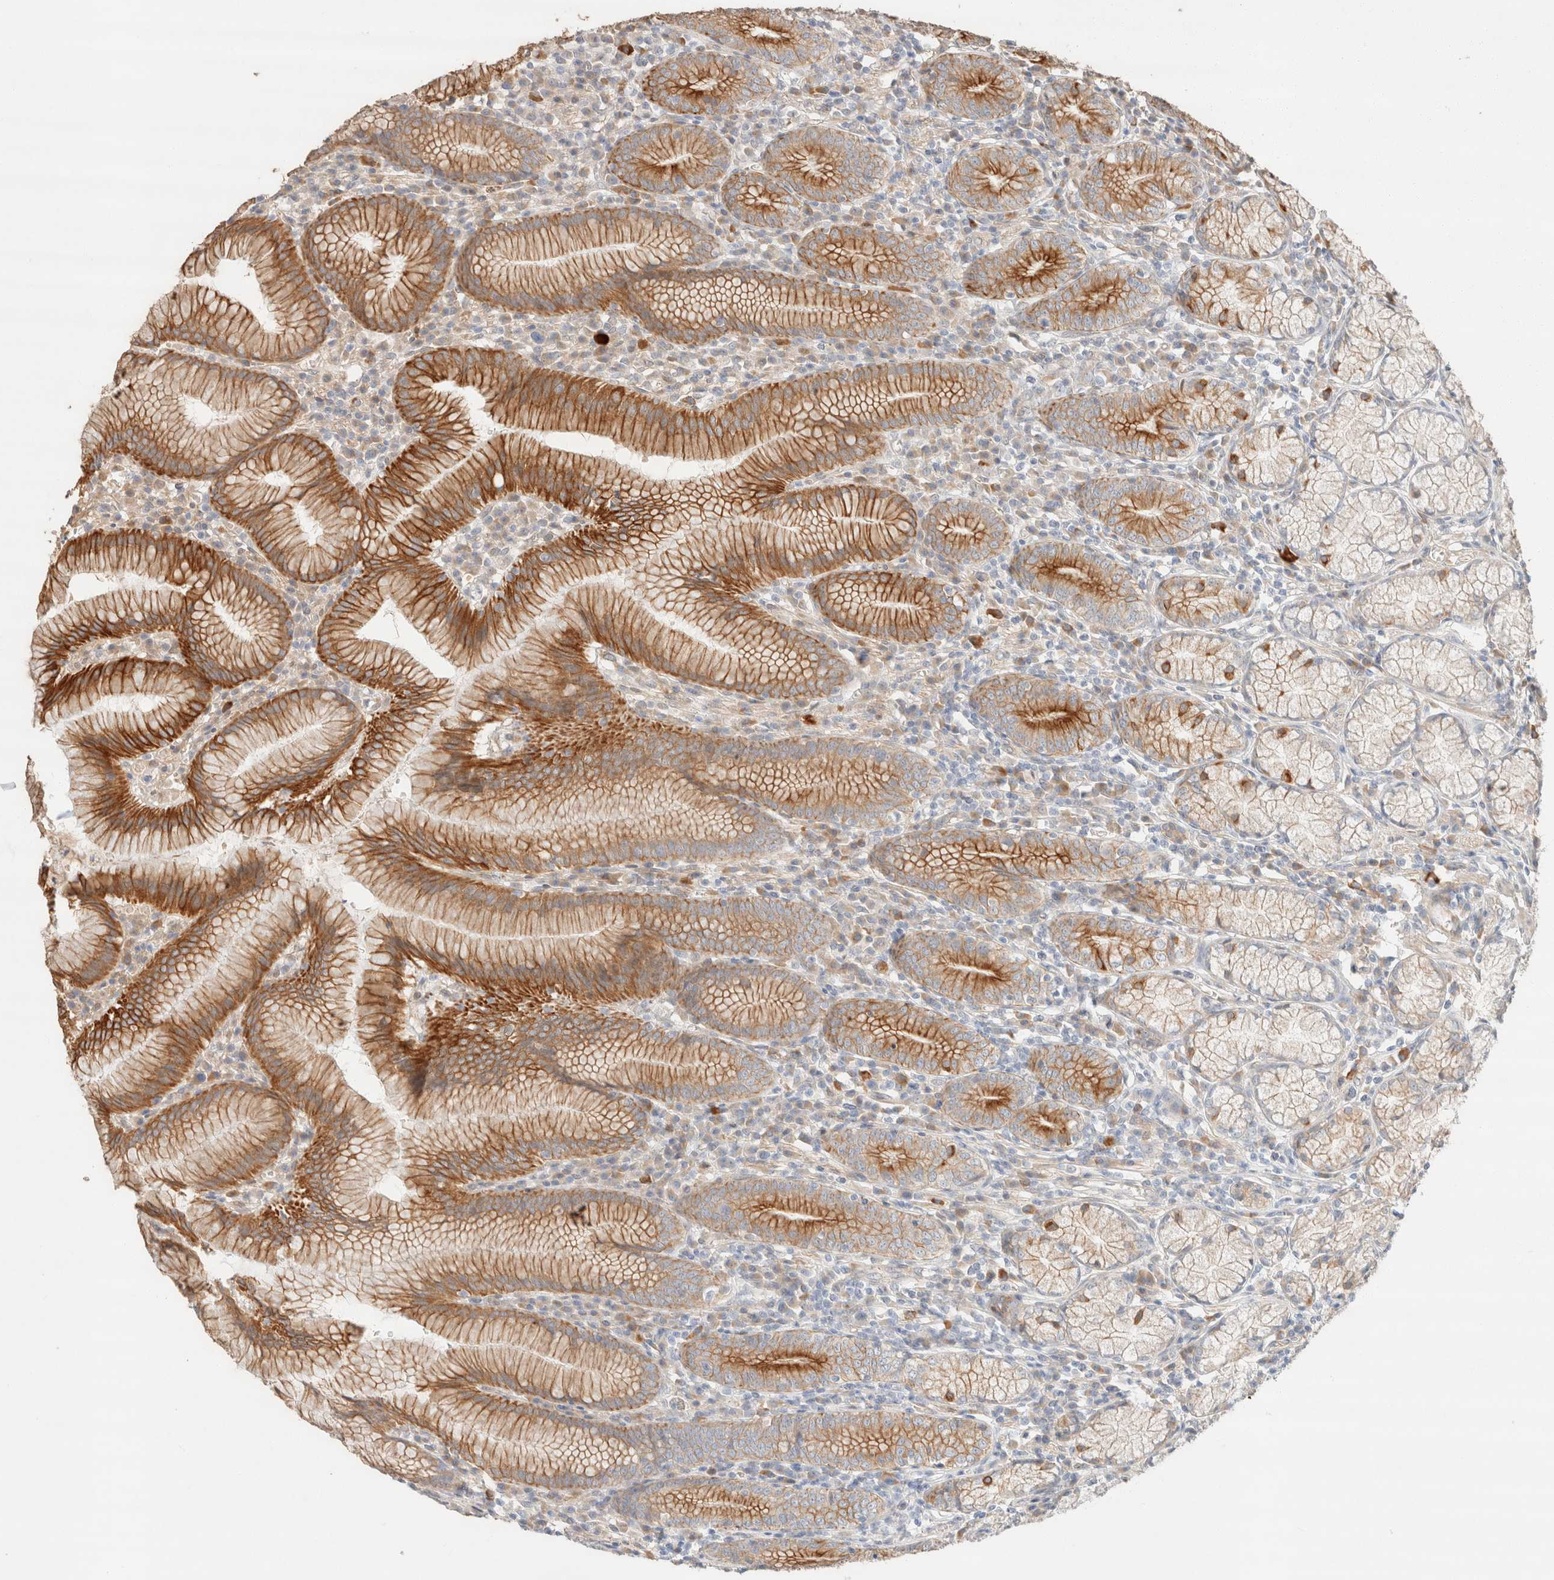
{"staining": {"intensity": "strong", "quantity": "<25%", "location": "cytoplasmic/membranous"}, "tissue": "stomach", "cell_type": "Glandular cells", "image_type": "normal", "snomed": [{"axis": "morphology", "description": "Normal tissue, NOS"}, {"axis": "topography", "description": "Stomach"}], "caption": "Unremarkable stomach reveals strong cytoplasmic/membranous expression in about <25% of glandular cells, visualized by immunohistochemistry. The protein is stained brown, and the nuclei are stained in blue (DAB IHC with brightfield microscopy, high magnification).", "gene": "CSNK1E", "patient": {"sex": "male", "age": 55}}